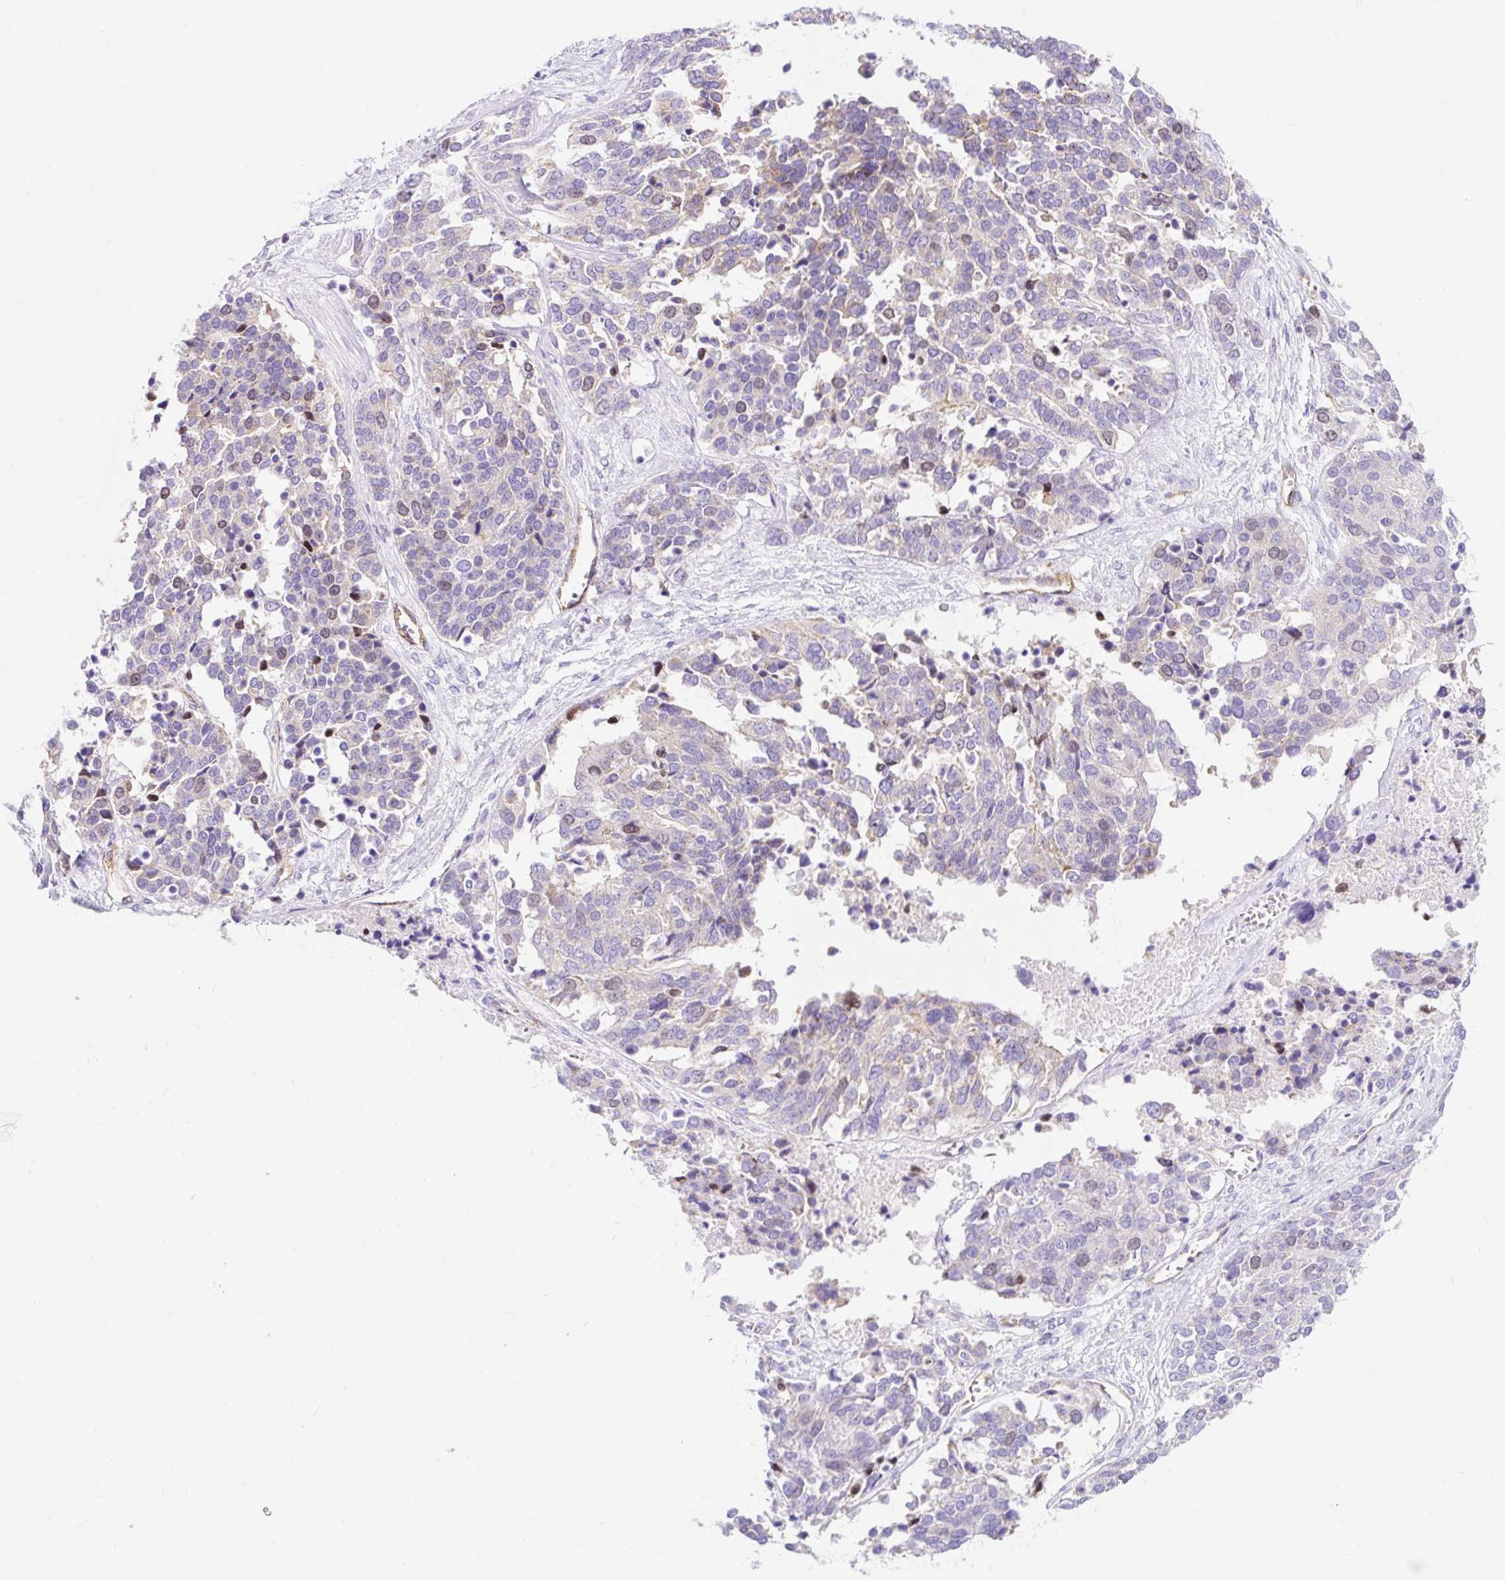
{"staining": {"intensity": "negative", "quantity": "none", "location": "none"}, "tissue": "ovarian cancer", "cell_type": "Tumor cells", "image_type": "cancer", "snomed": [{"axis": "morphology", "description": "Cystadenocarcinoma, serous, NOS"}, {"axis": "topography", "description": "Ovary"}], "caption": "This is a histopathology image of immunohistochemistry staining of ovarian cancer (serous cystadenocarcinoma), which shows no positivity in tumor cells.", "gene": "HIP1R", "patient": {"sex": "female", "age": 44}}